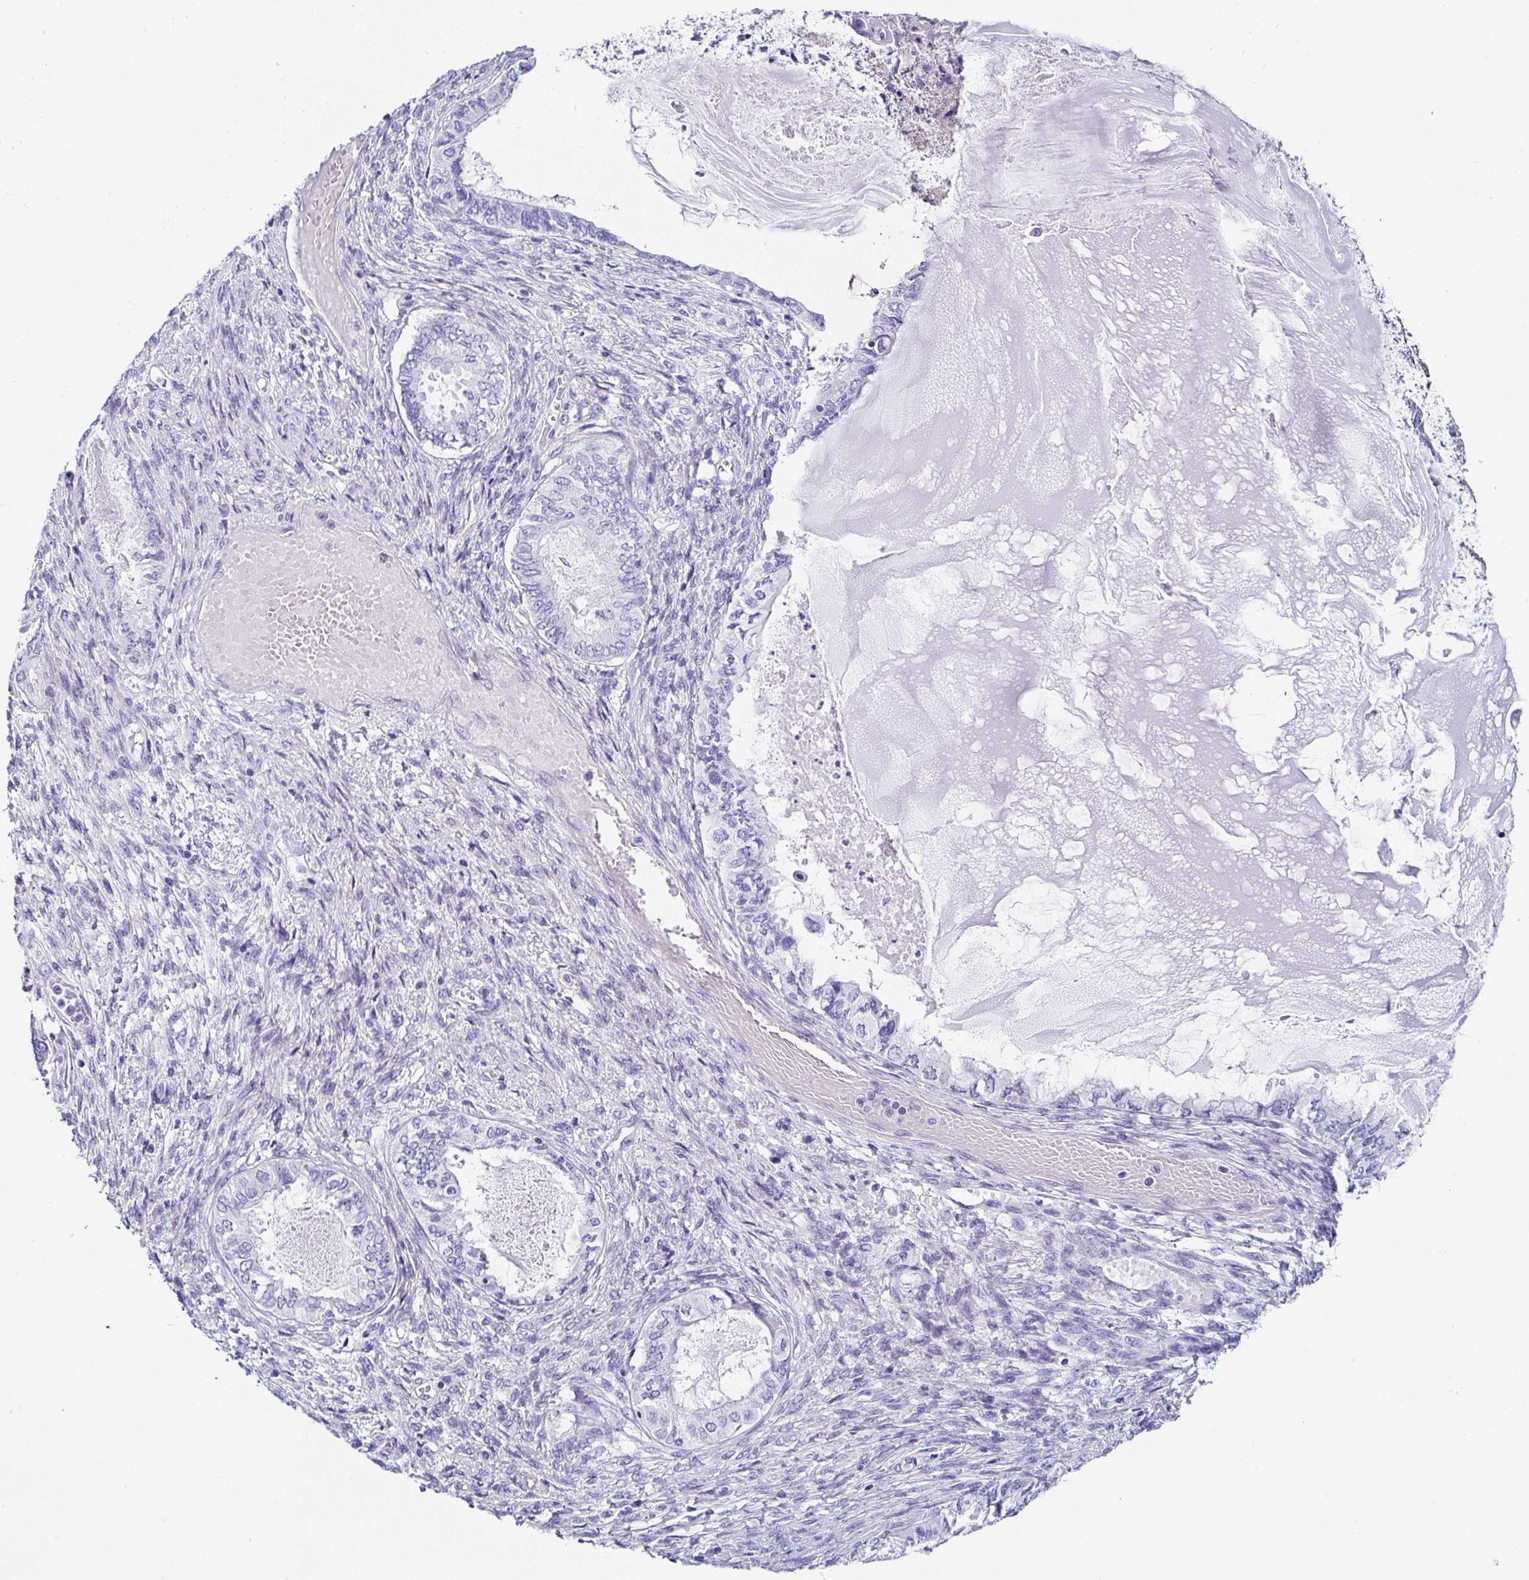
{"staining": {"intensity": "negative", "quantity": "none", "location": "none"}, "tissue": "ovarian cancer", "cell_type": "Tumor cells", "image_type": "cancer", "snomed": [{"axis": "morphology", "description": "Carcinoma, endometroid"}, {"axis": "topography", "description": "Ovary"}], "caption": "Immunohistochemistry image of ovarian endometroid carcinoma stained for a protein (brown), which demonstrates no positivity in tumor cells.", "gene": "UGT3A1", "patient": {"sex": "female", "age": 70}}